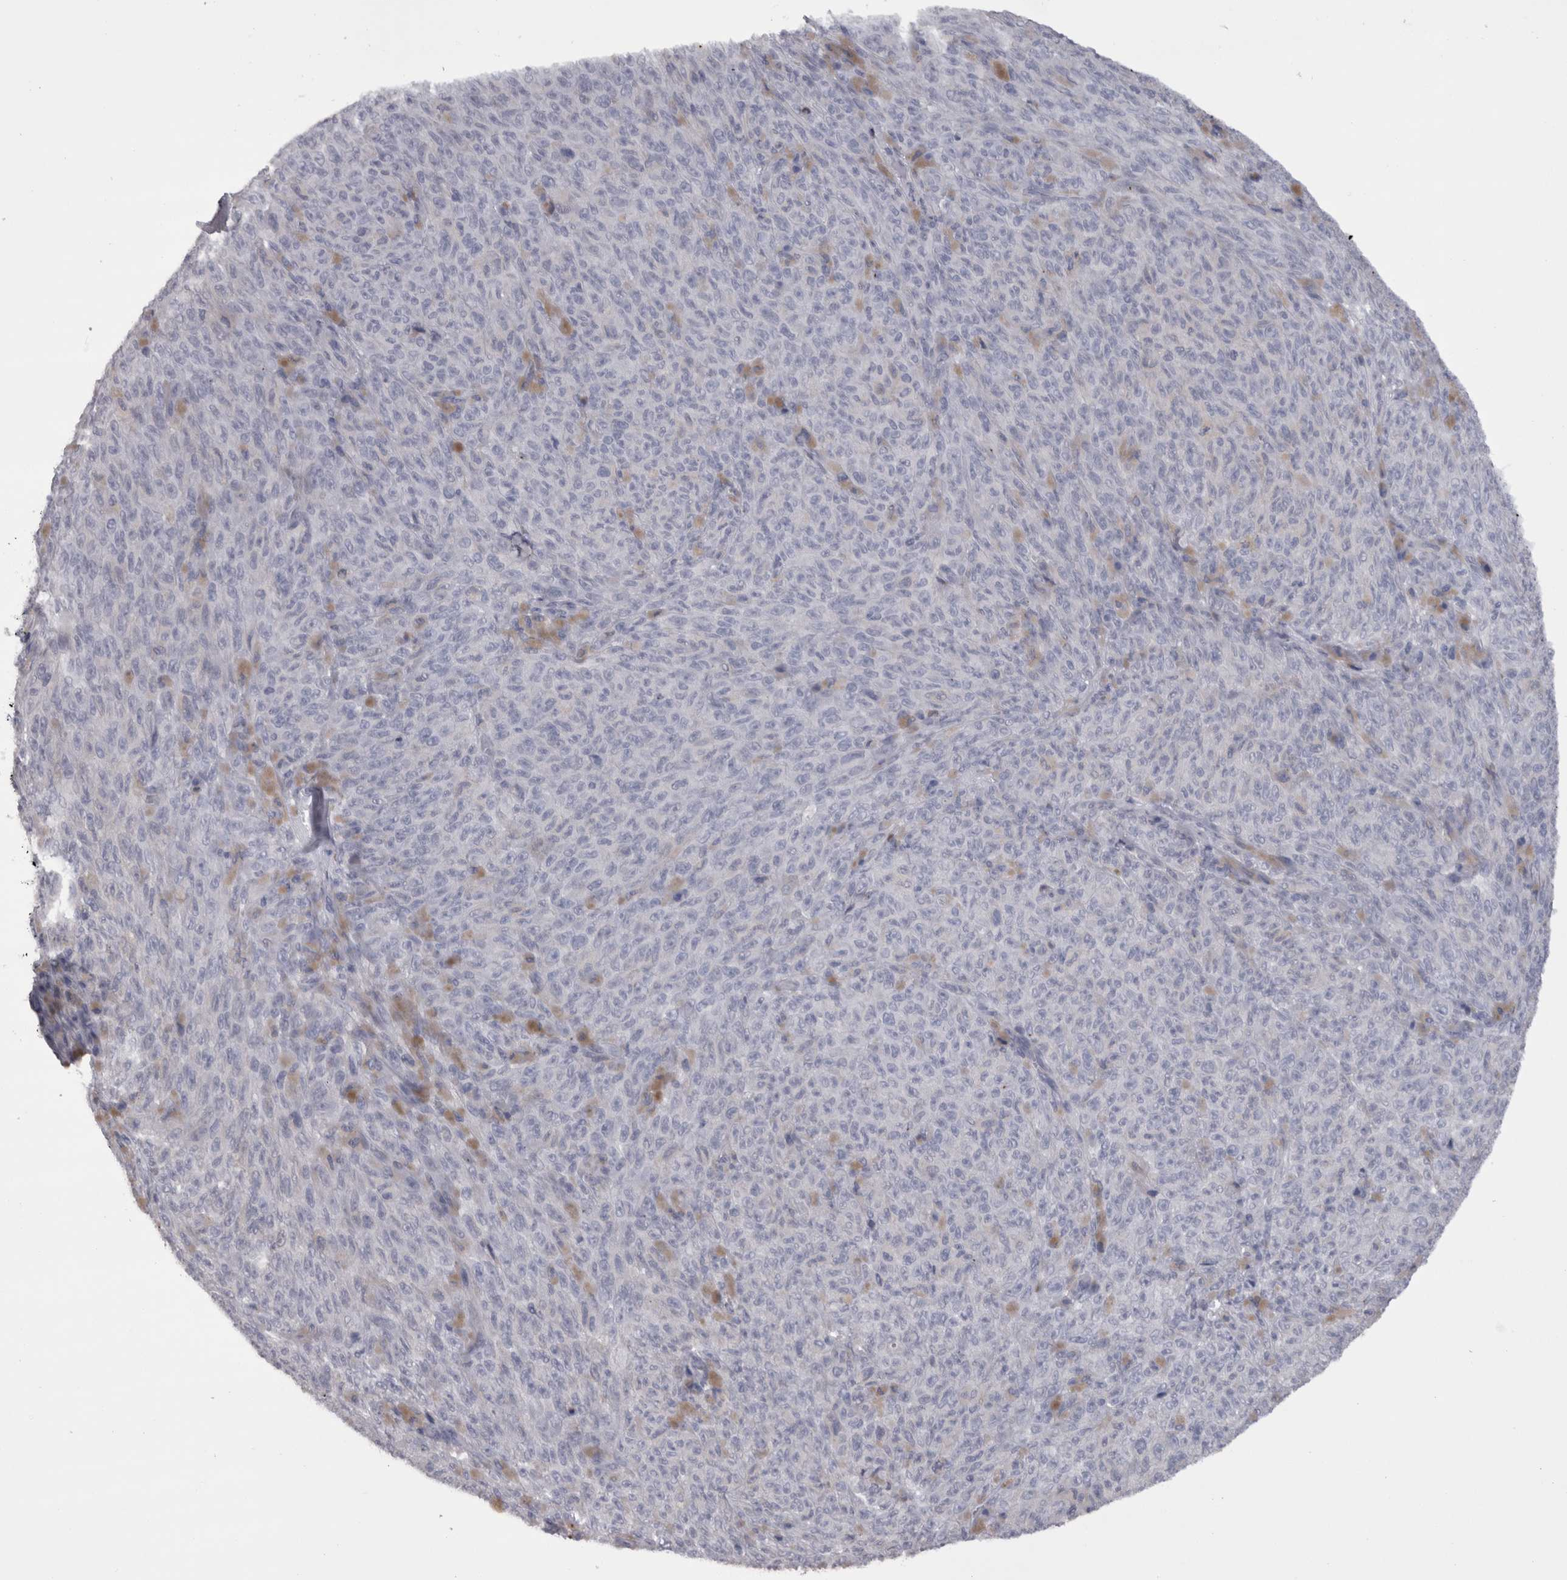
{"staining": {"intensity": "weak", "quantity": "<25%", "location": "cytoplasmic/membranous"}, "tissue": "melanoma", "cell_type": "Tumor cells", "image_type": "cancer", "snomed": [{"axis": "morphology", "description": "Malignant melanoma, NOS"}, {"axis": "topography", "description": "Skin"}], "caption": "High power microscopy image of an immunohistochemistry photomicrograph of melanoma, revealing no significant positivity in tumor cells. (Stains: DAB IHC with hematoxylin counter stain, Microscopy: brightfield microscopy at high magnification).", "gene": "CAMK2D", "patient": {"sex": "female", "age": 82}}